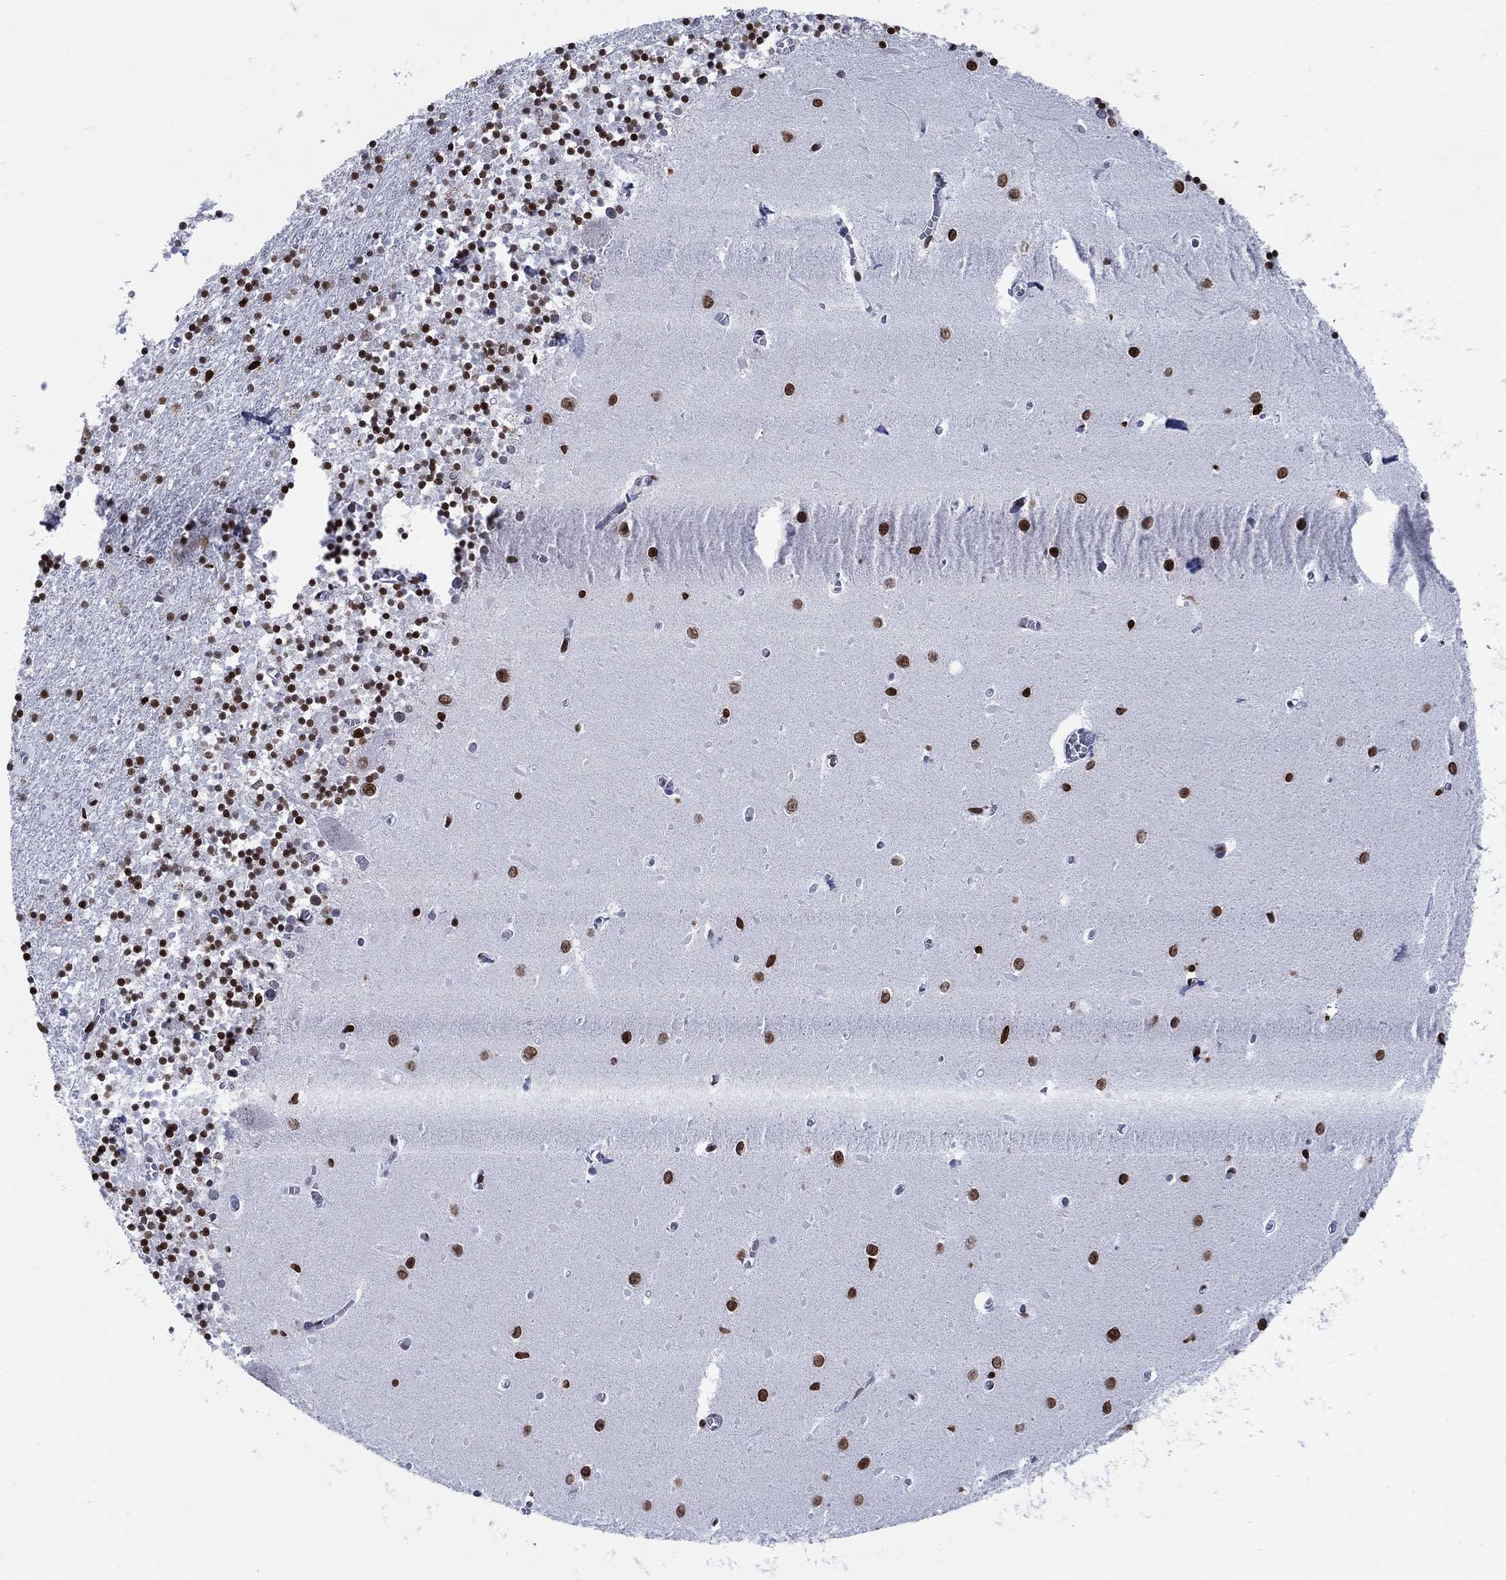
{"staining": {"intensity": "strong", "quantity": "25%-75%", "location": "nuclear"}, "tissue": "cerebellum", "cell_type": "Cells in granular layer", "image_type": "normal", "snomed": [{"axis": "morphology", "description": "Normal tissue, NOS"}, {"axis": "topography", "description": "Cerebellum"}], "caption": "Immunohistochemistry (IHC) photomicrograph of benign human cerebellum stained for a protein (brown), which reveals high levels of strong nuclear staining in about 25%-75% of cells in granular layer.", "gene": "HMGA1", "patient": {"sex": "female", "age": 64}}